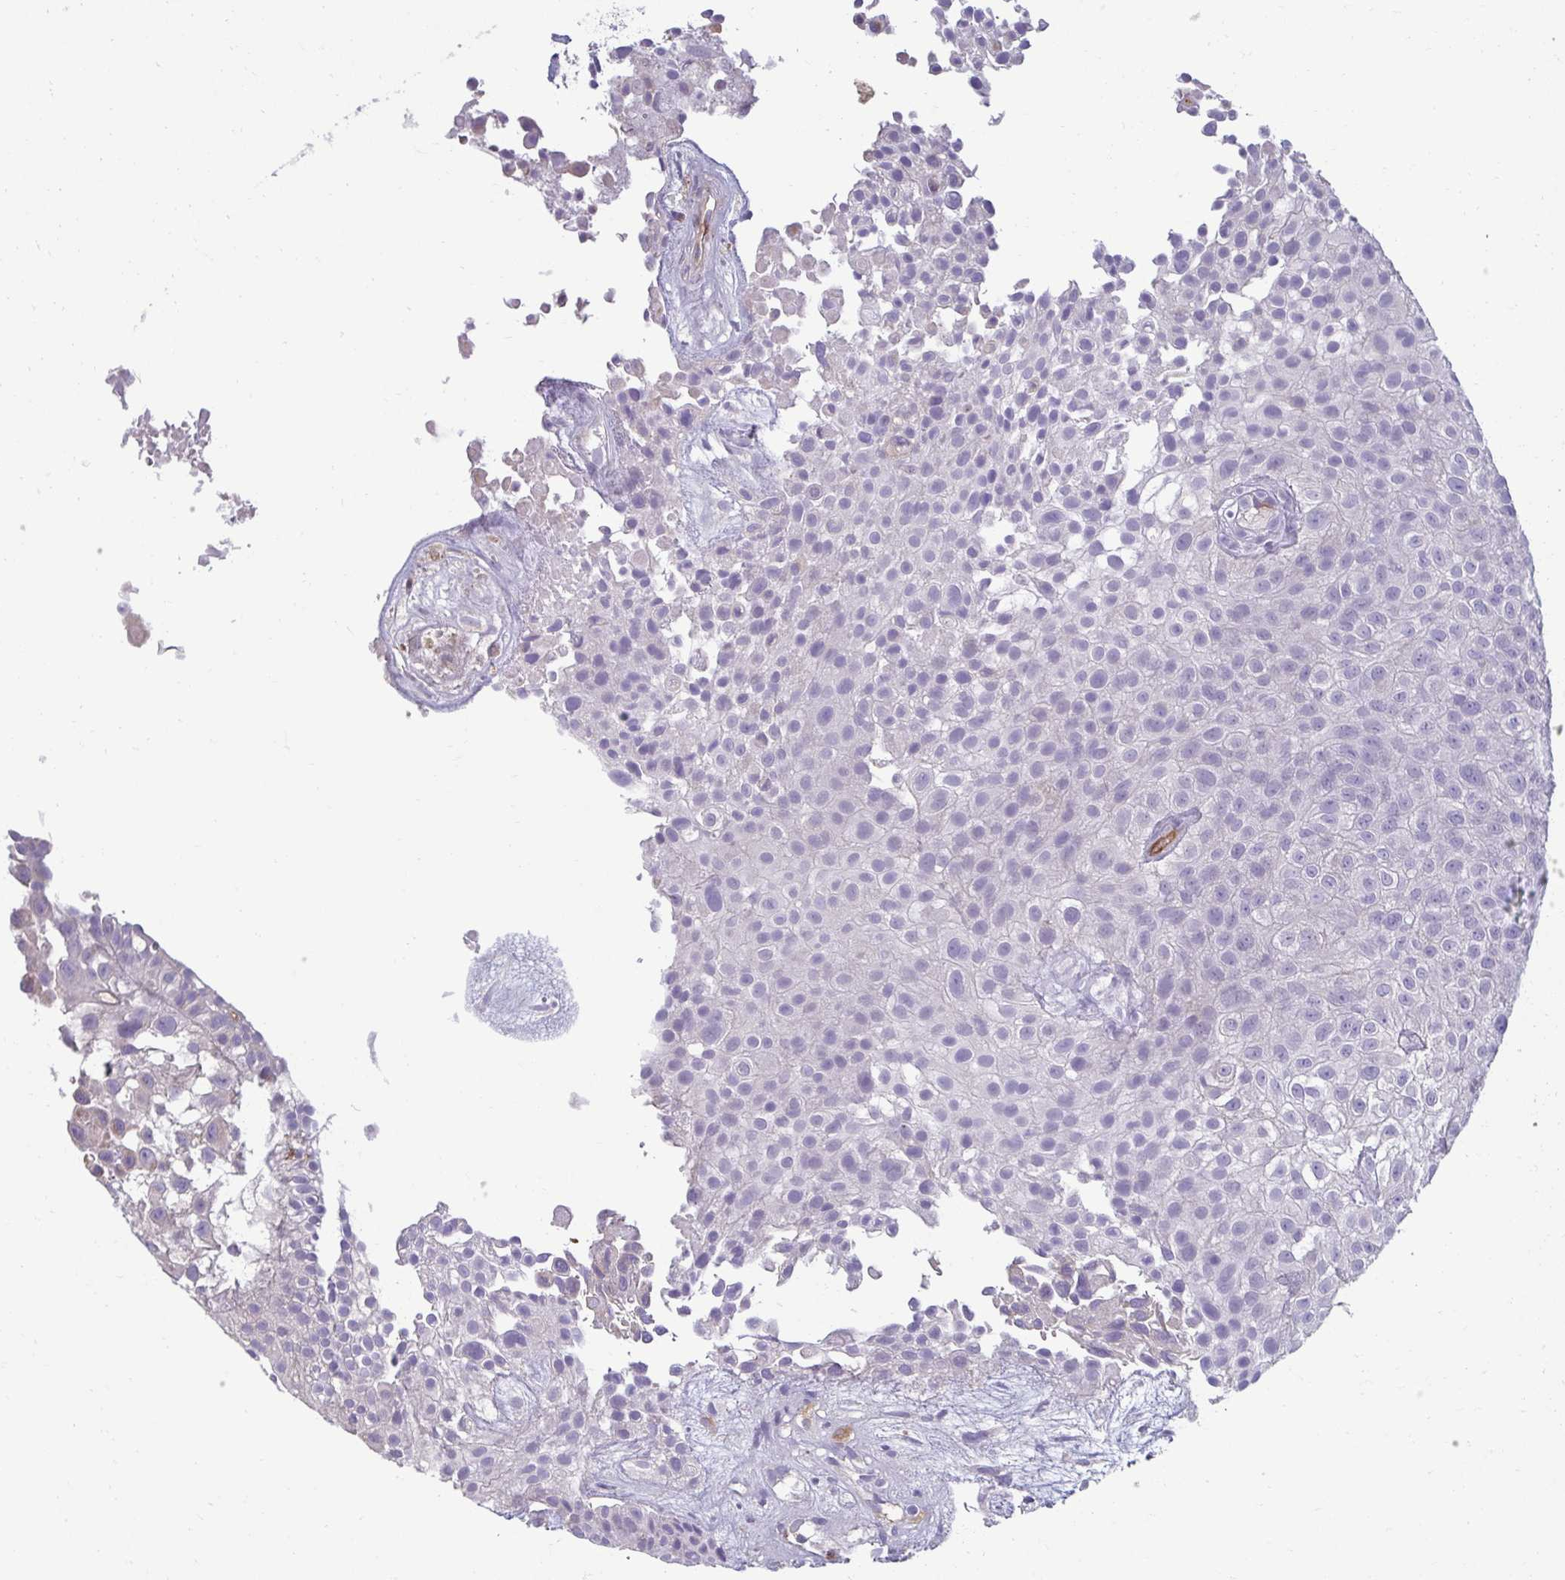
{"staining": {"intensity": "negative", "quantity": "none", "location": "none"}, "tissue": "urothelial cancer", "cell_type": "Tumor cells", "image_type": "cancer", "snomed": [{"axis": "morphology", "description": "Urothelial carcinoma, High grade"}, {"axis": "topography", "description": "Urinary bladder"}], "caption": "This is an immunohistochemistry (IHC) histopathology image of human urothelial cancer. There is no expression in tumor cells.", "gene": "PDE2A", "patient": {"sex": "male", "age": 56}}